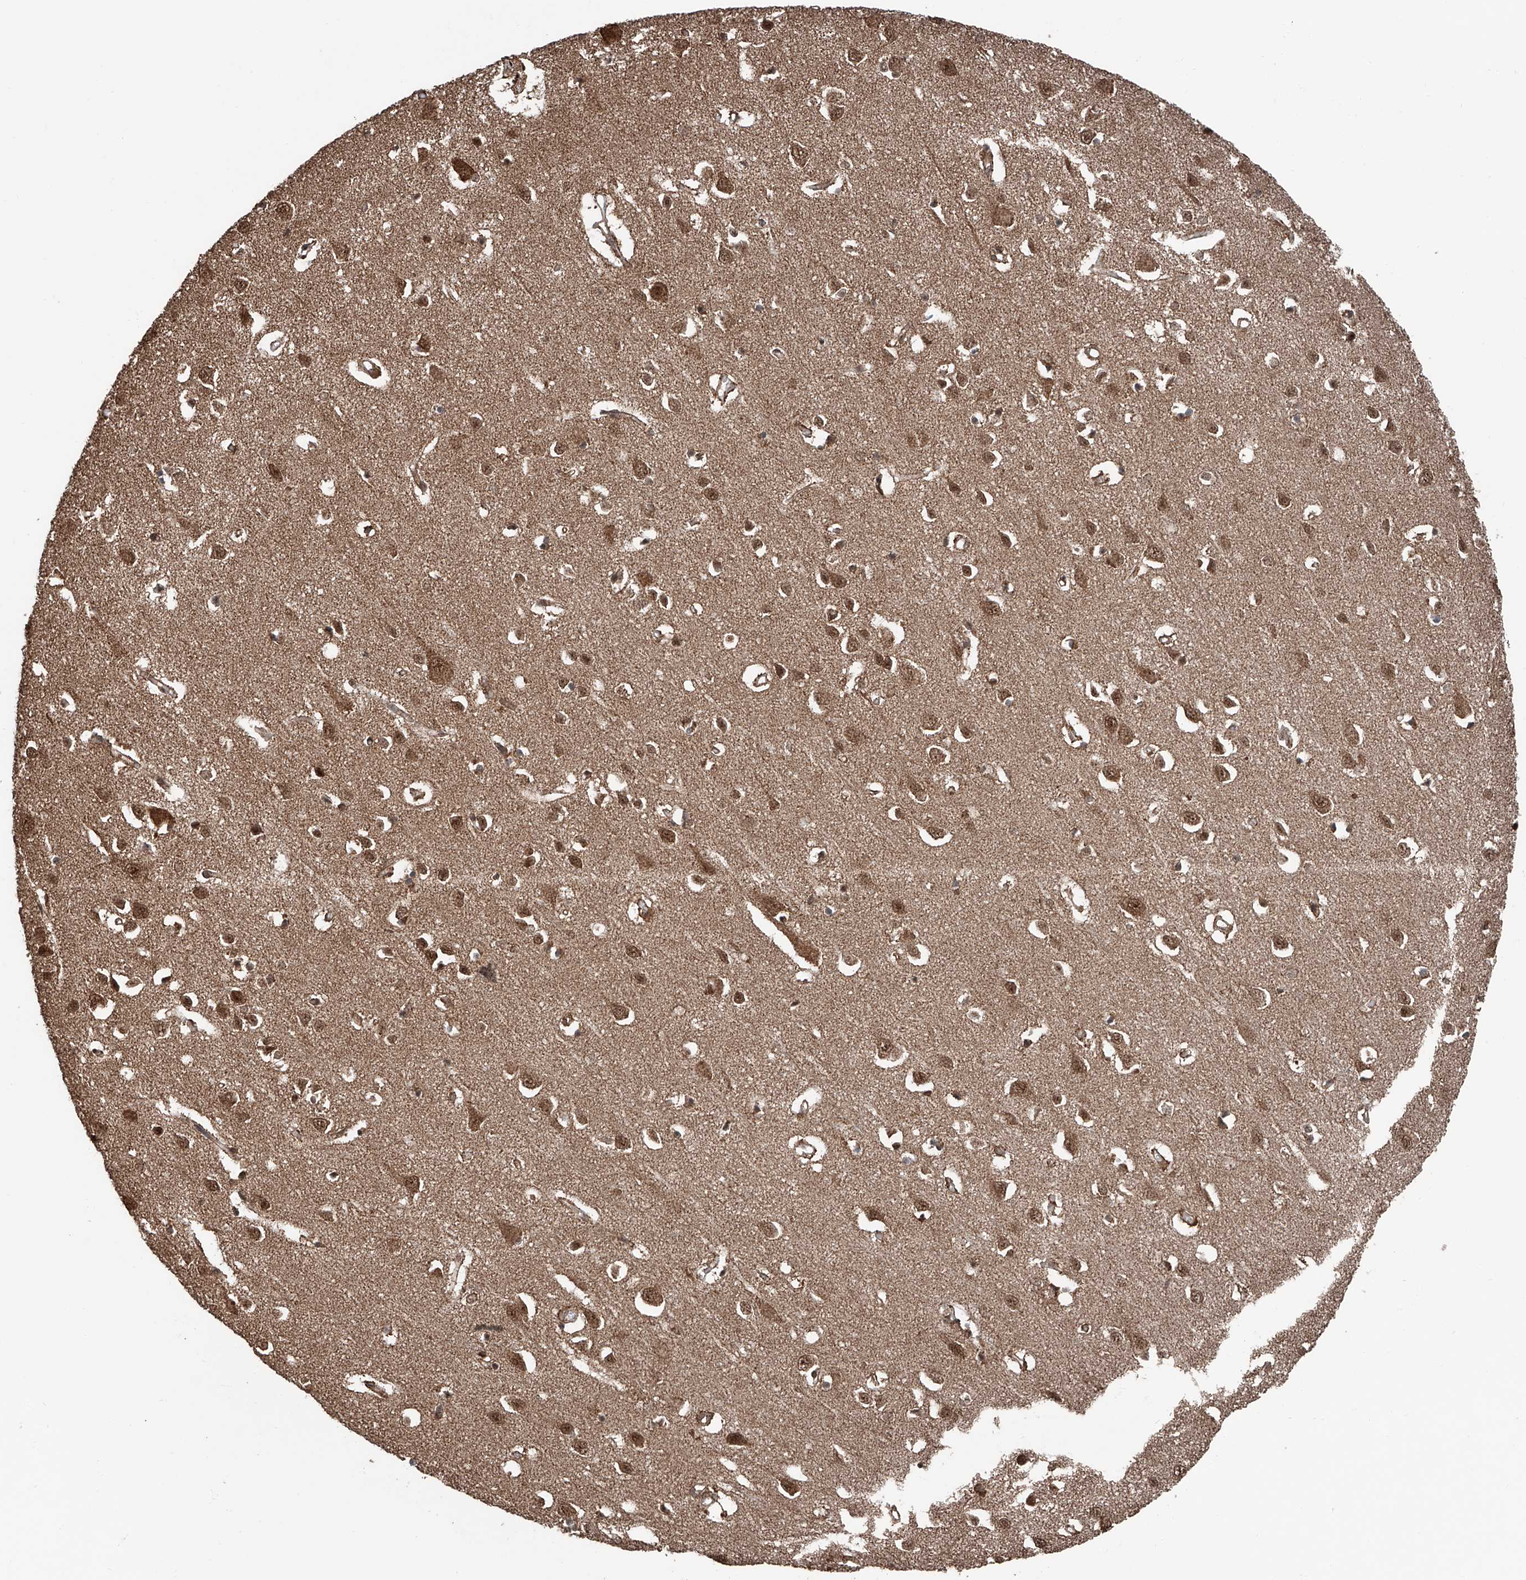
{"staining": {"intensity": "moderate", "quantity": ">75%", "location": "cytoplasmic/membranous,nuclear"}, "tissue": "cerebral cortex", "cell_type": "Endothelial cells", "image_type": "normal", "snomed": [{"axis": "morphology", "description": "Normal tissue, NOS"}, {"axis": "topography", "description": "Cerebral cortex"}], "caption": "The micrograph exhibits a brown stain indicating the presence of a protein in the cytoplasmic/membranous,nuclear of endothelial cells in cerebral cortex. (Stains: DAB in brown, nuclei in blue, Microscopy: brightfield microscopy at high magnification).", "gene": "ZNF445", "patient": {"sex": "female", "age": 64}}